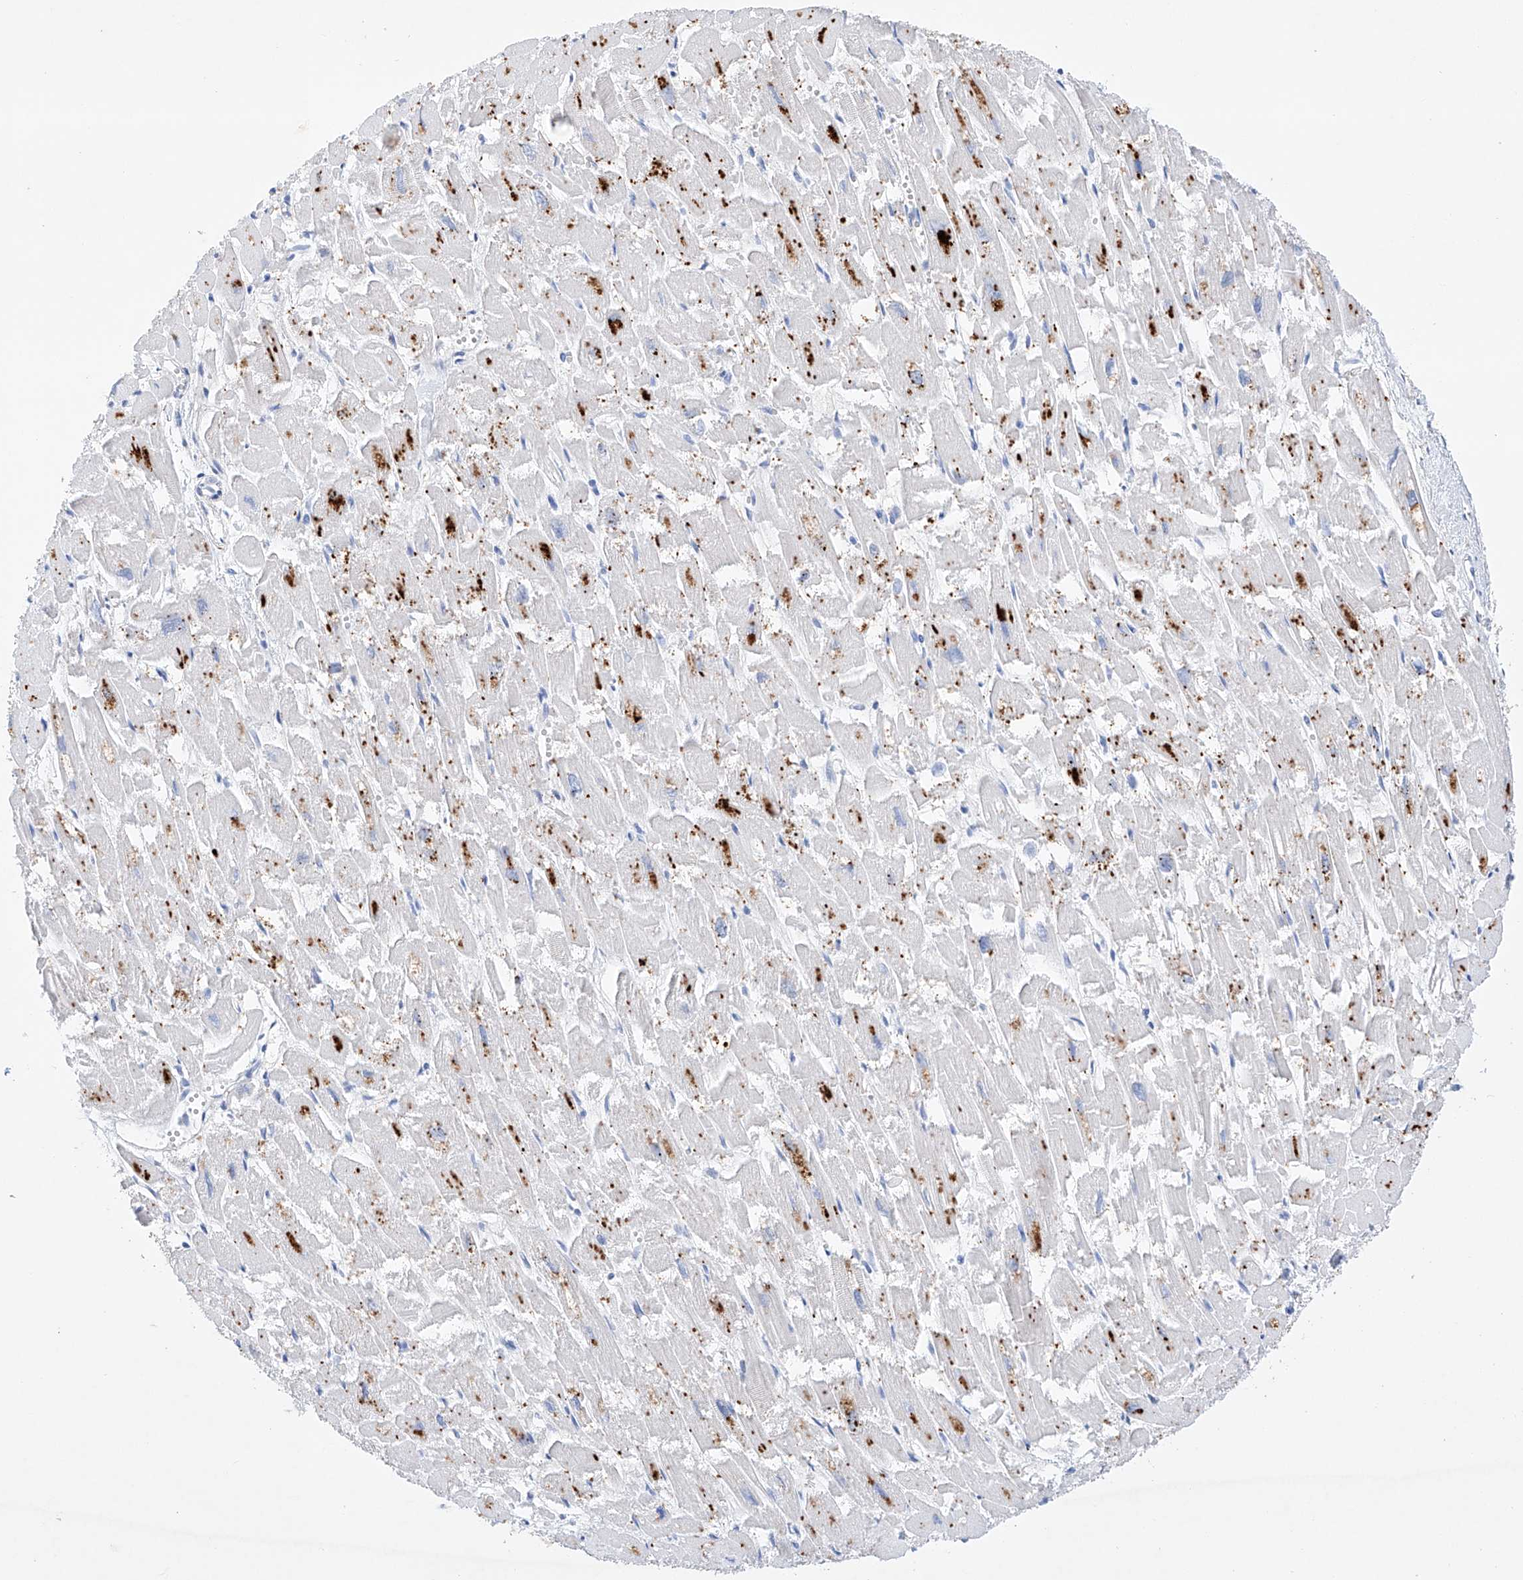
{"staining": {"intensity": "strong", "quantity": "25%-75%", "location": "cytoplasmic/membranous"}, "tissue": "heart muscle", "cell_type": "Cardiomyocytes", "image_type": "normal", "snomed": [{"axis": "morphology", "description": "Normal tissue, NOS"}, {"axis": "topography", "description": "Heart"}], "caption": "Normal heart muscle displays strong cytoplasmic/membranous staining in approximately 25%-75% of cardiomyocytes, visualized by immunohistochemistry.", "gene": "LURAP1", "patient": {"sex": "male", "age": 54}}